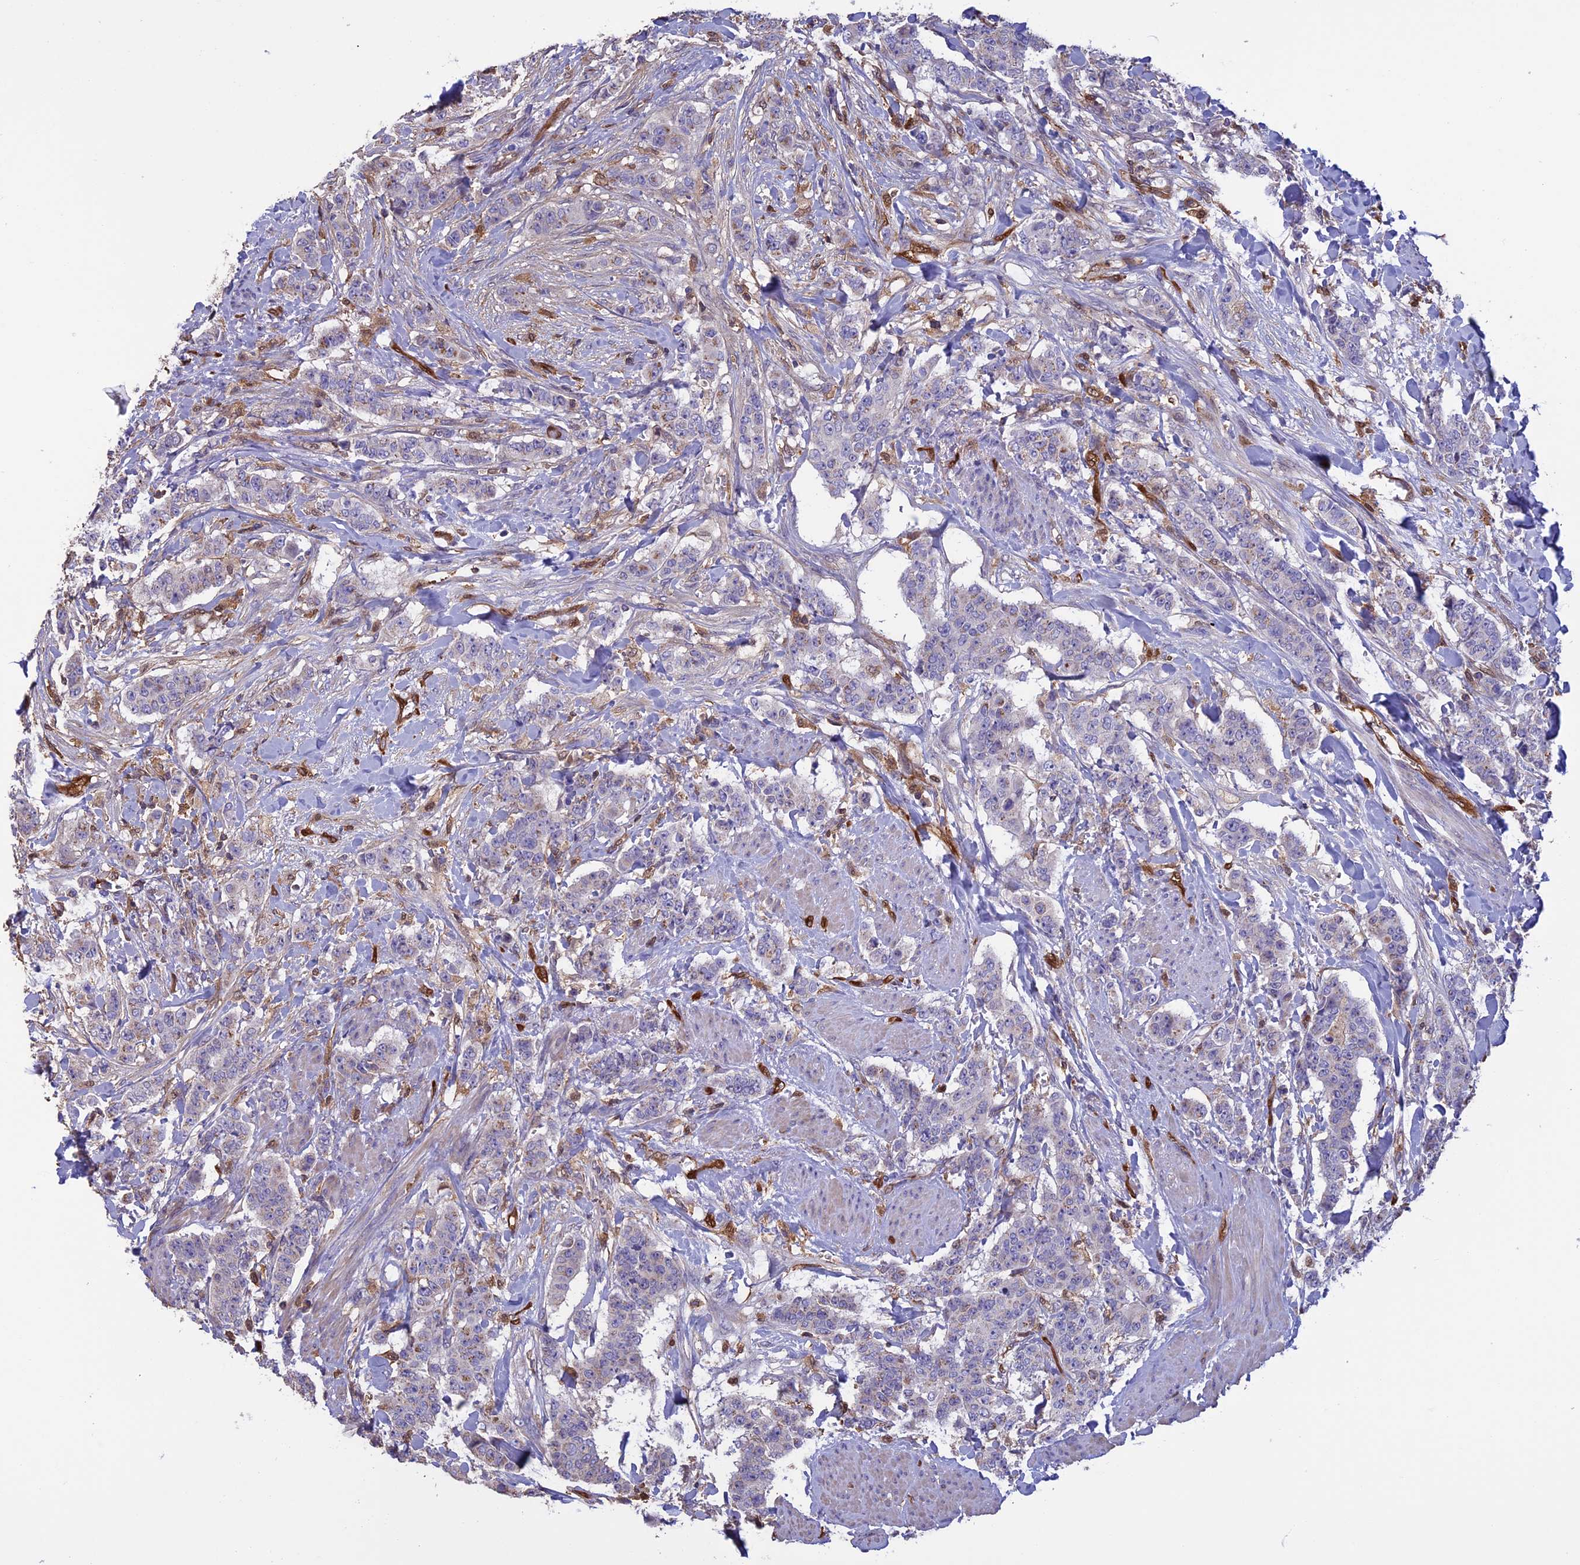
{"staining": {"intensity": "weak", "quantity": "<25%", "location": "cytoplasmic/membranous"}, "tissue": "breast cancer", "cell_type": "Tumor cells", "image_type": "cancer", "snomed": [{"axis": "morphology", "description": "Duct carcinoma"}, {"axis": "topography", "description": "Breast"}], "caption": "DAB (3,3'-diaminobenzidine) immunohistochemical staining of human breast cancer demonstrates no significant expression in tumor cells. (DAB (3,3'-diaminobenzidine) immunohistochemistry (IHC) visualized using brightfield microscopy, high magnification).", "gene": "ARHGAP18", "patient": {"sex": "female", "age": 40}}